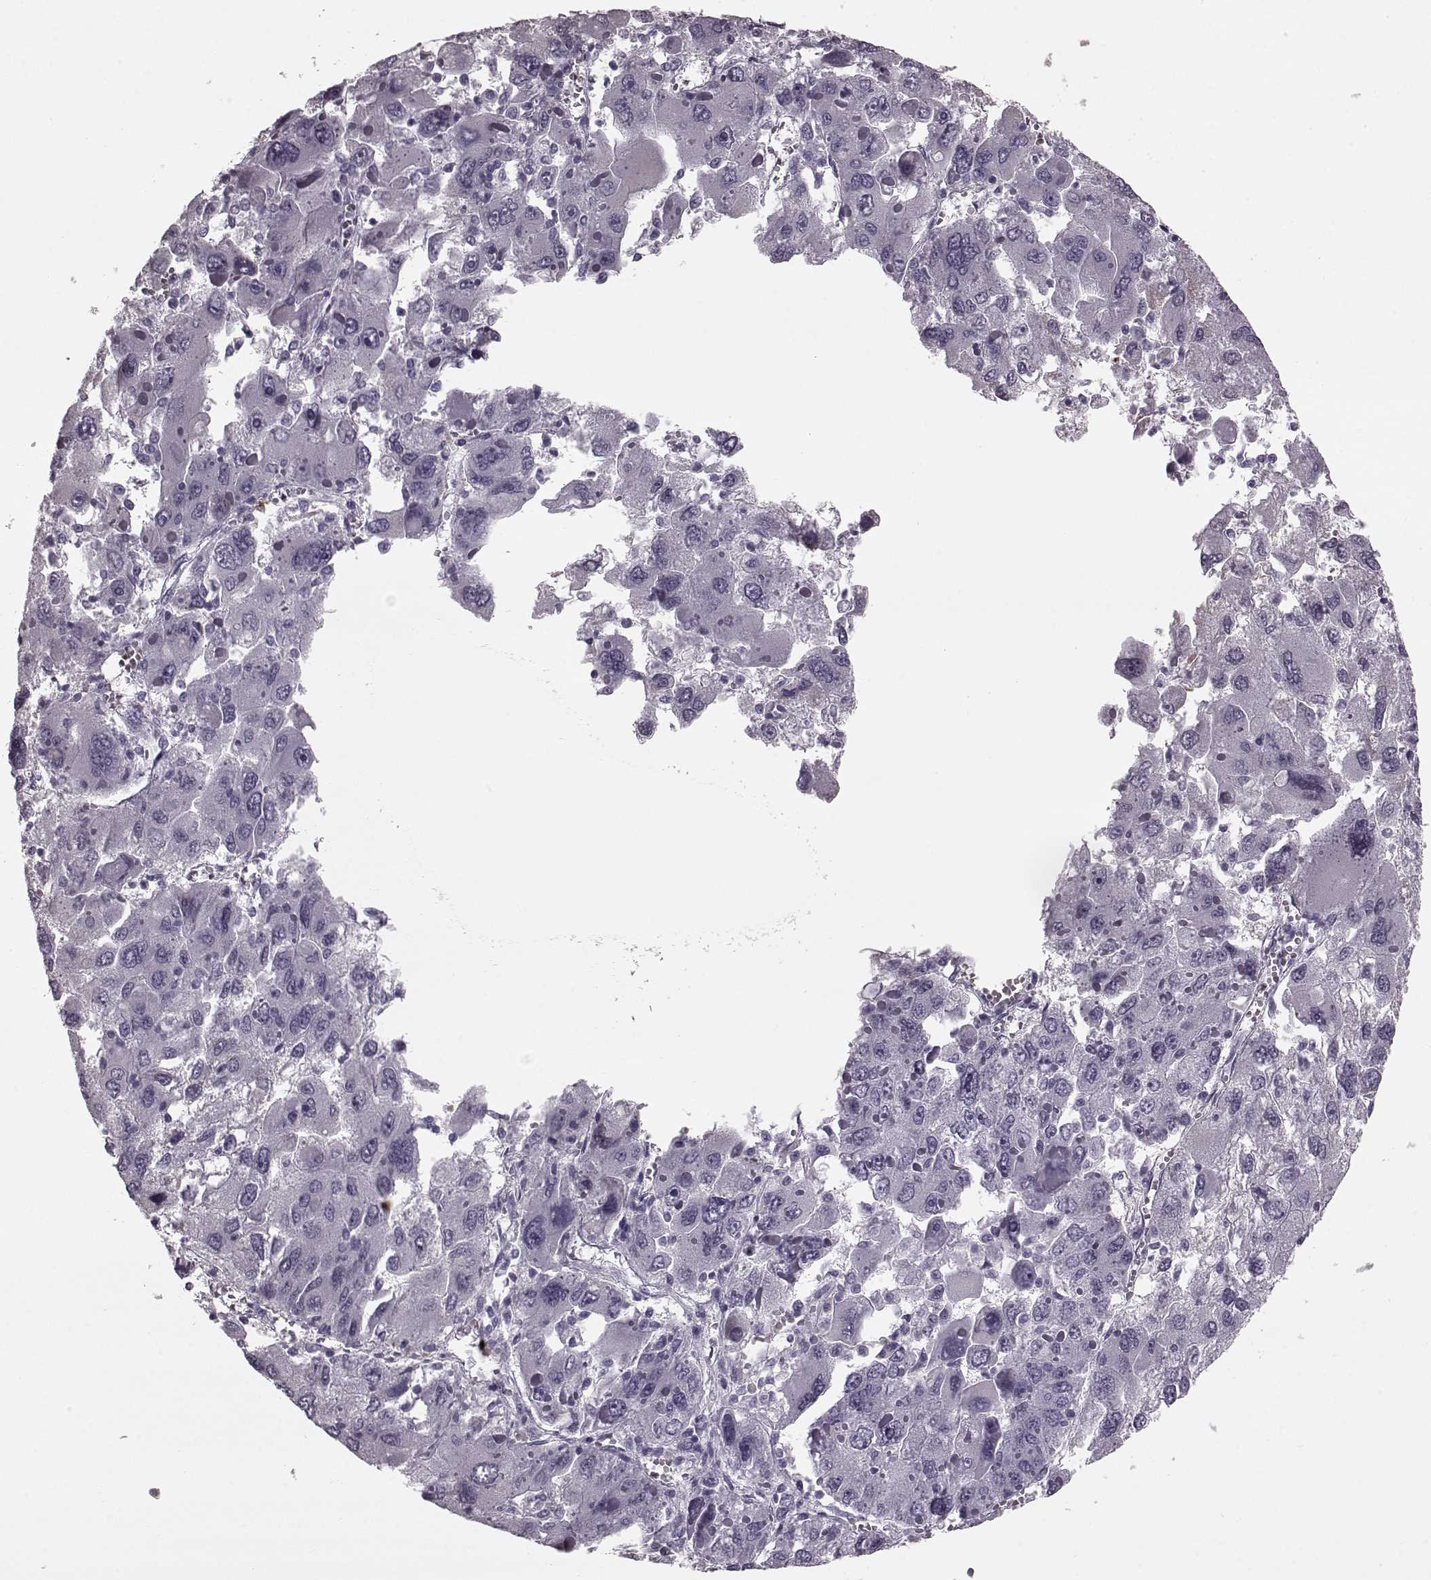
{"staining": {"intensity": "negative", "quantity": "none", "location": "none"}, "tissue": "liver cancer", "cell_type": "Tumor cells", "image_type": "cancer", "snomed": [{"axis": "morphology", "description": "Carcinoma, Hepatocellular, NOS"}, {"axis": "topography", "description": "Liver"}], "caption": "A high-resolution image shows immunohistochemistry (IHC) staining of liver hepatocellular carcinoma, which exhibits no significant staining in tumor cells.", "gene": "CST7", "patient": {"sex": "female", "age": 41}}